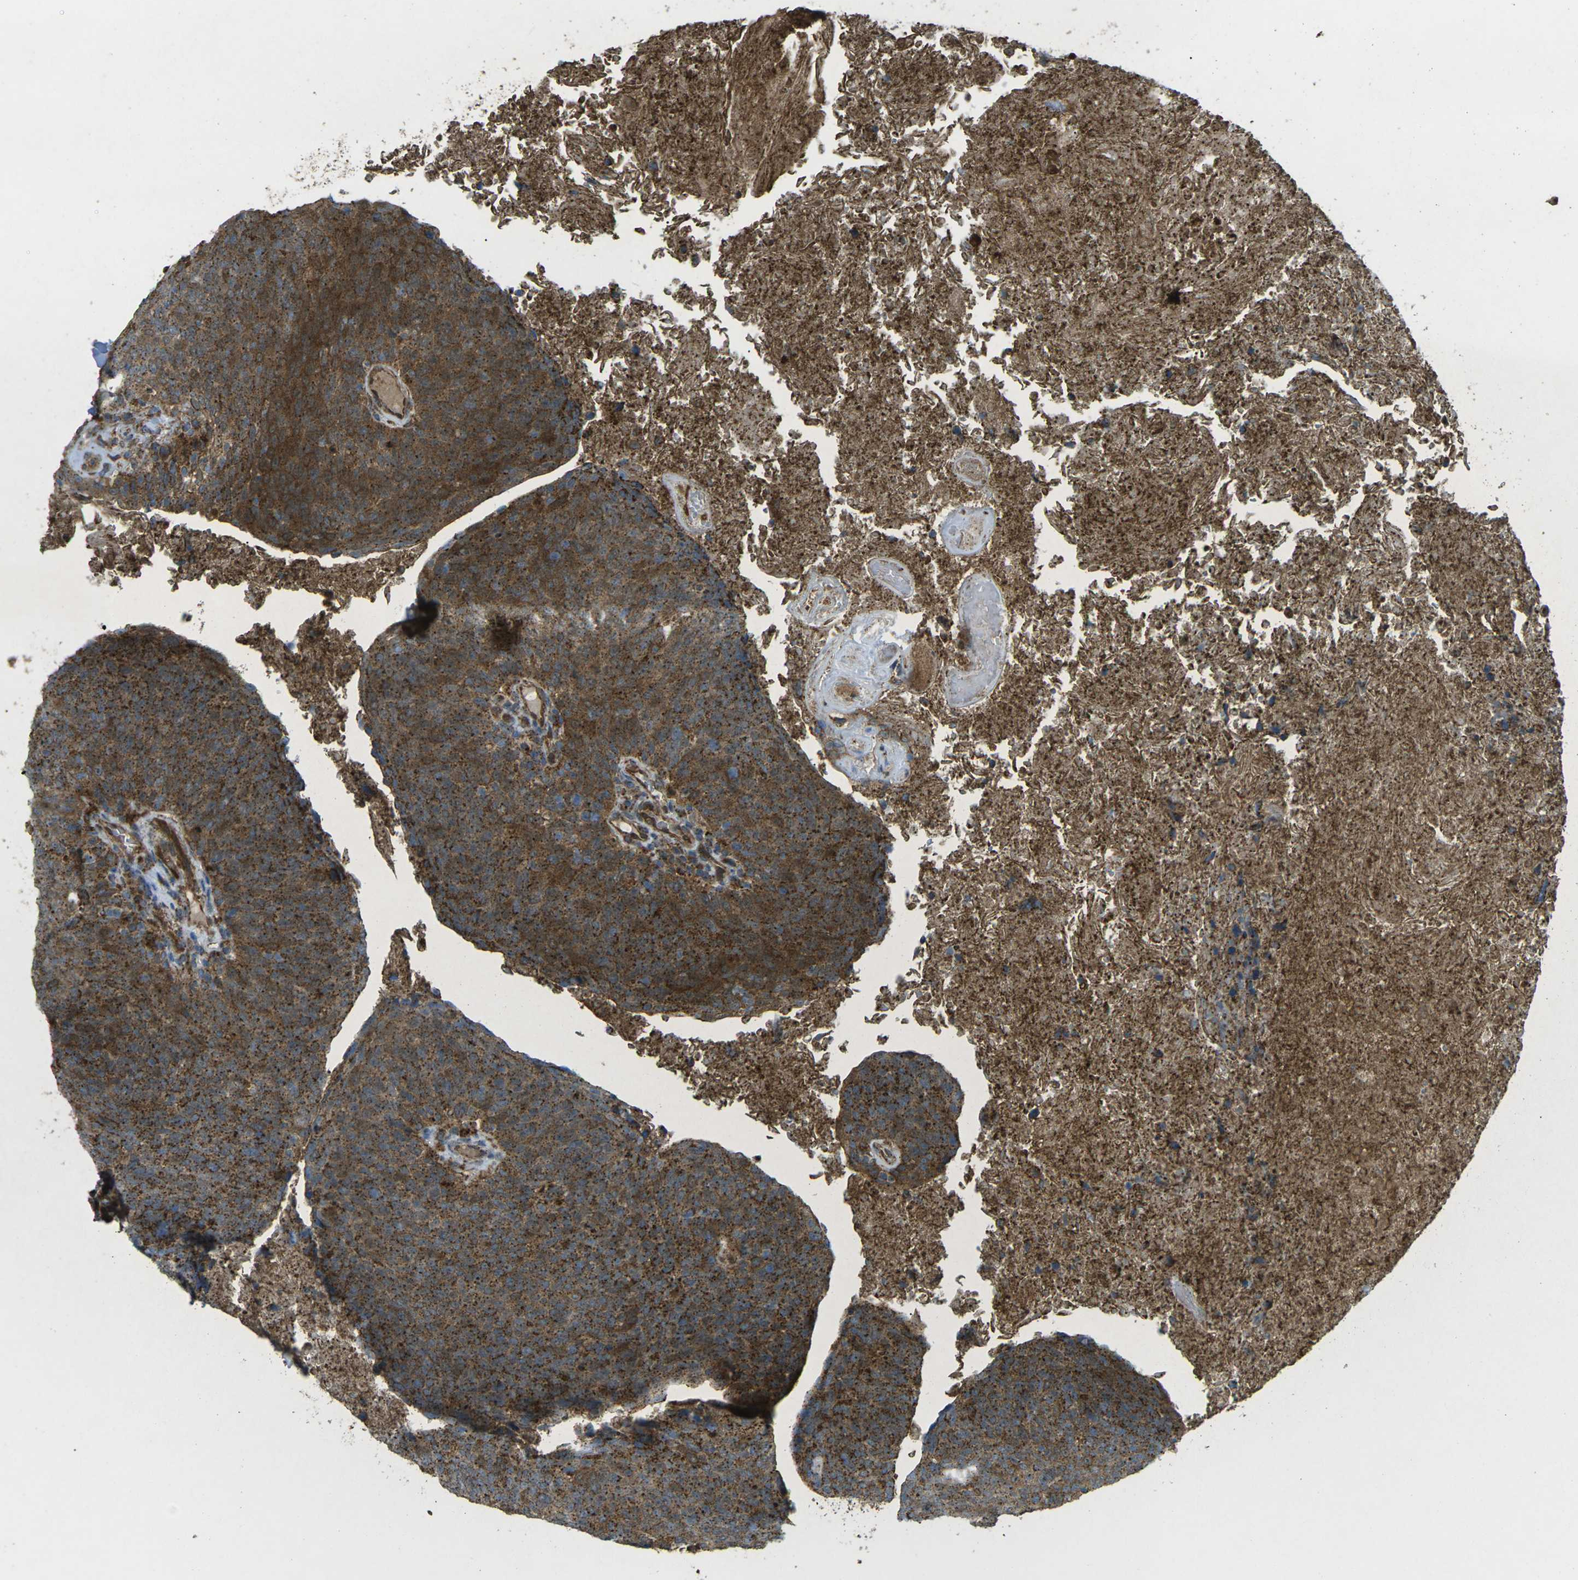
{"staining": {"intensity": "strong", "quantity": ">75%", "location": "cytoplasmic/membranous"}, "tissue": "head and neck cancer", "cell_type": "Tumor cells", "image_type": "cancer", "snomed": [{"axis": "morphology", "description": "Squamous cell carcinoma, NOS"}, {"axis": "morphology", "description": "Squamous cell carcinoma, metastatic, NOS"}, {"axis": "topography", "description": "Lymph node"}, {"axis": "topography", "description": "Head-Neck"}], "caption": "Metastatic squamous cell carcinoma (head and neck) was stained to show a protein in brown. There is high levels of strong cytoplasmic/membranous positivity in about >75% of tumor cells. The protein of interest is shown in brown color, while the nuclei are stained blue.", "gene": "CHMP3", "patient": {"sex": "male", "age": 62}}